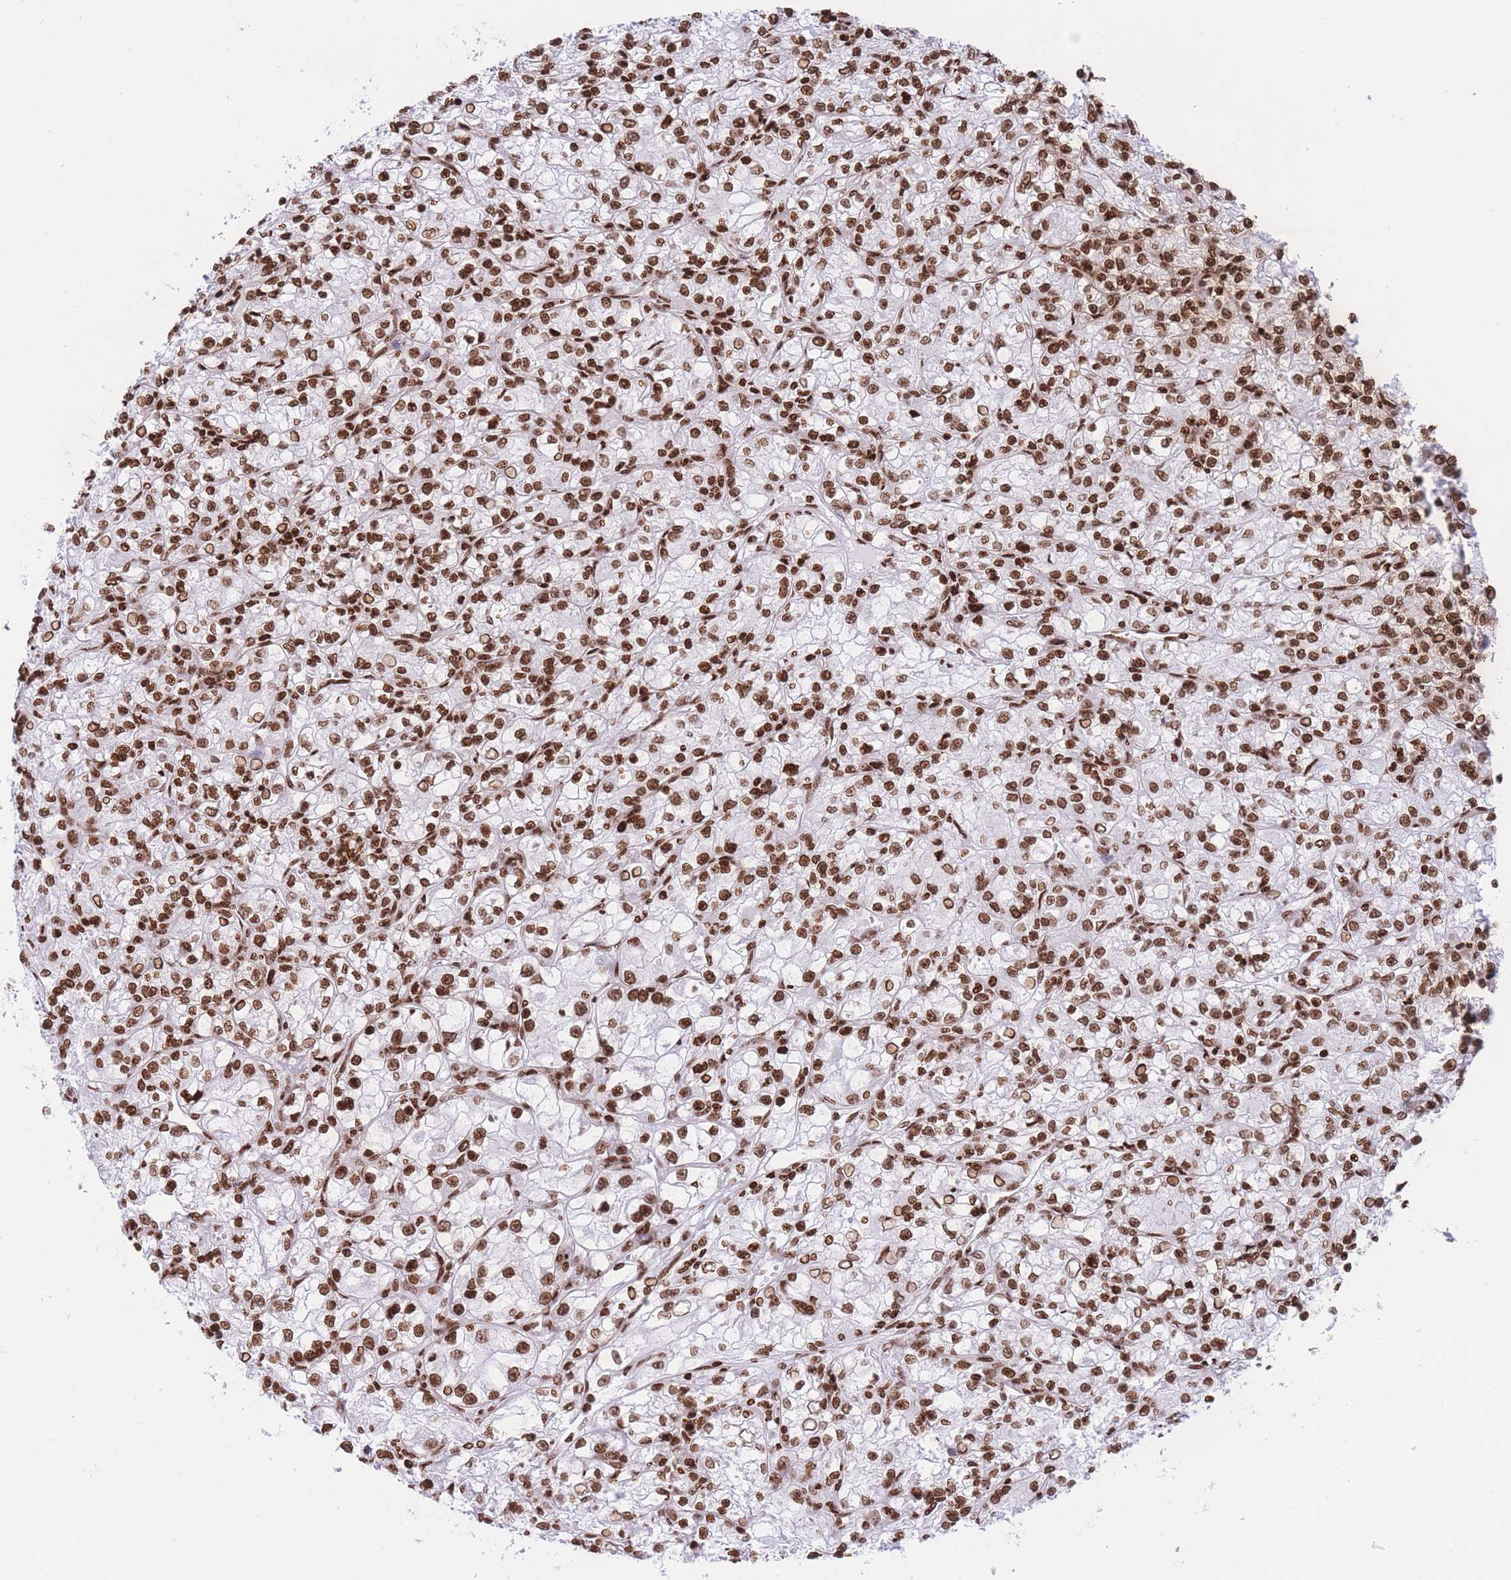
{"staining": {"intensity": "strong", "quantity": ">75%", "location": "nuclear"}, "tissue": "renal cancer", "cell_type": "Tumor cells", "image_type": "cancer", "snomed": [{"axis": "morphology", "description": "Adenocarcinoma, NOS"}, {"axis": "topography", "description": "Kidney"}], "caption": "Renal adenocarcinoma stained with immunohistochemistry (IHC) demonstrates strong nuclear positivity in about >75% of tumor cells. (DAB IHC, brown staining for protein, blue staining for nuclei).", "gene": "H2BC11", "patient": {"sex": "female", "age": 59}}